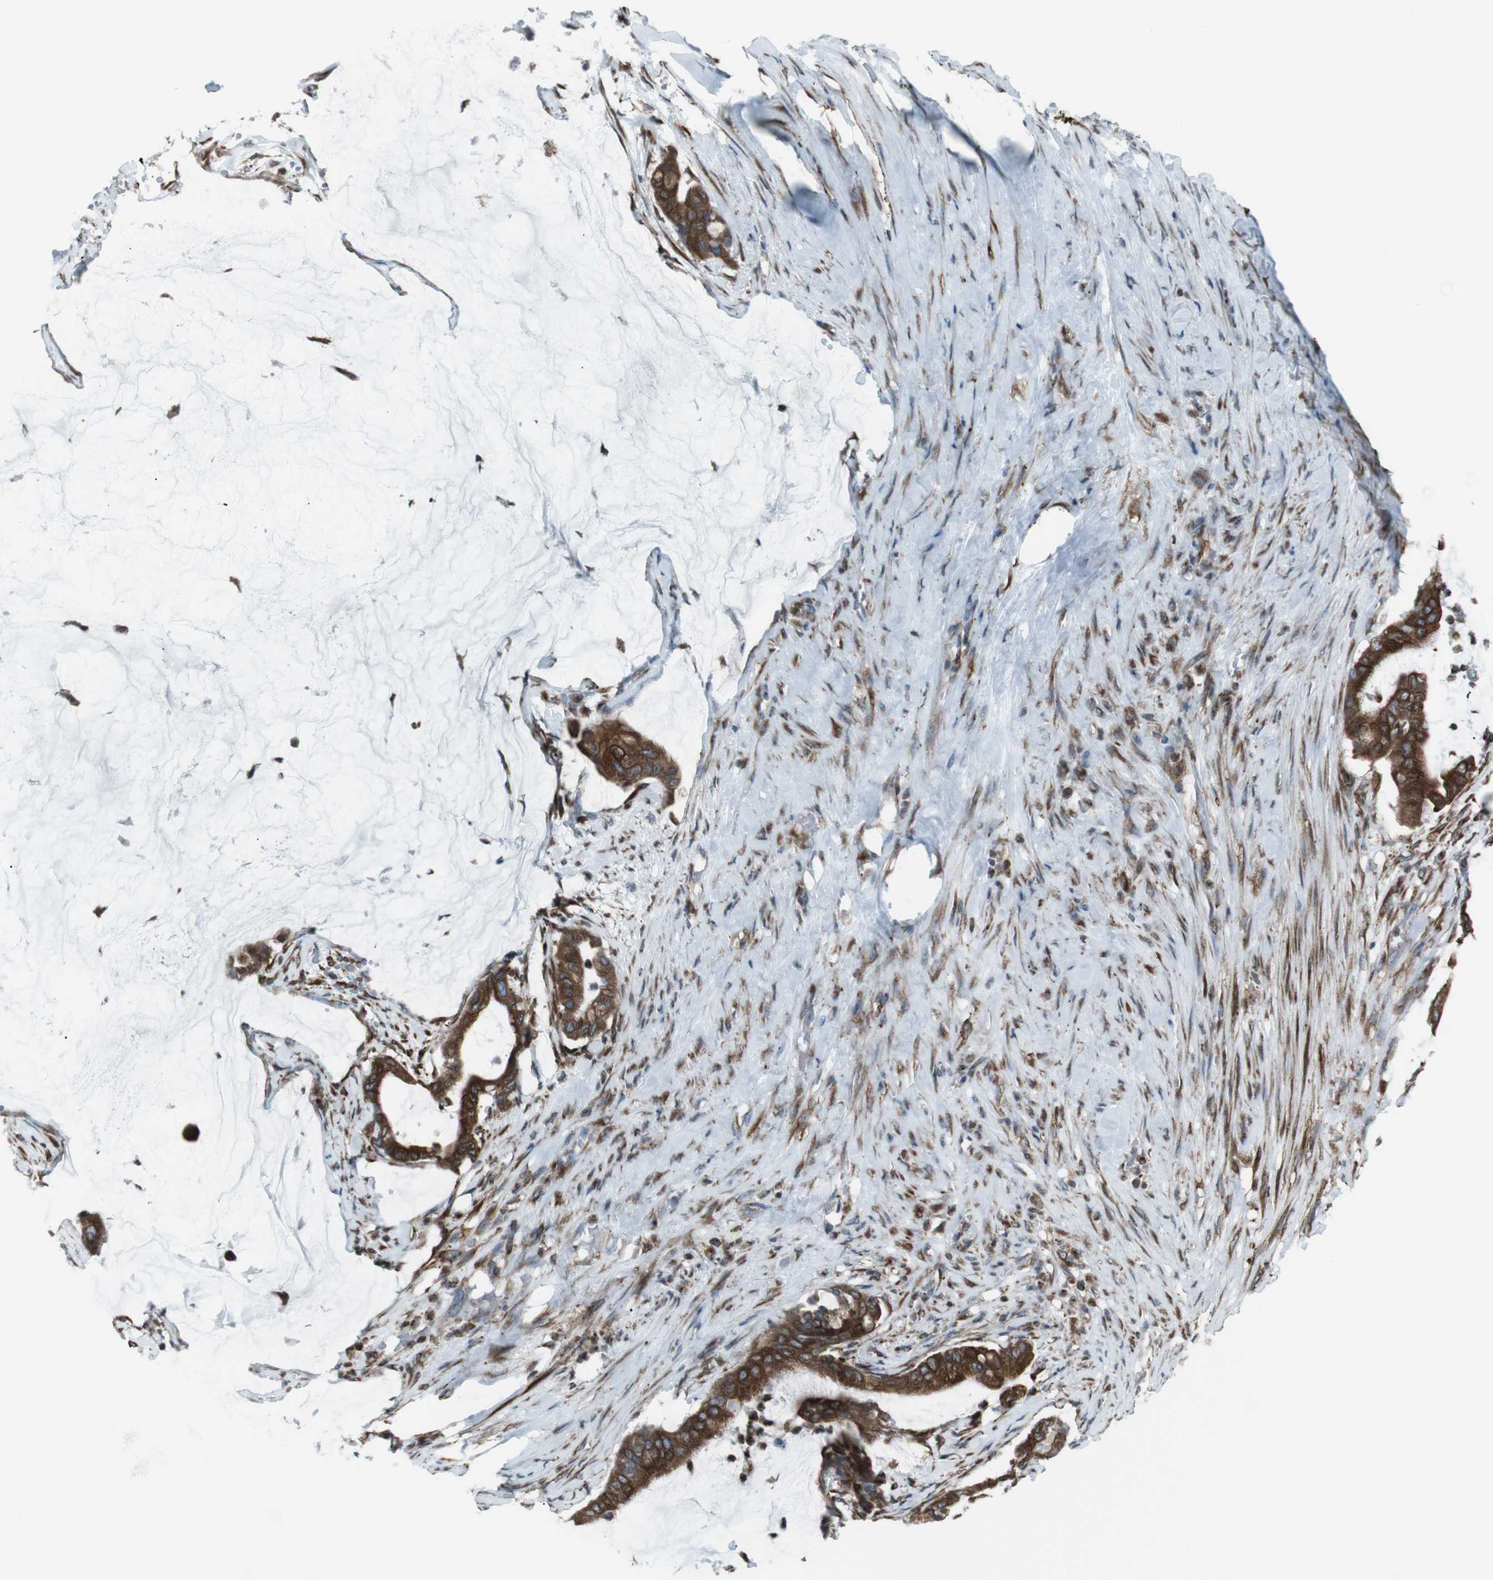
{"staining": {"intensity": "strong", "quantity": ">75%", "location": "cytoplasmic/membranous"}, "tissue": "pancreatic cancer", "cell_type": "Tumor cells", "image_type": "cancer", "snomed": [{"axis": "morphology", "description": "Adenocarcinoma, NOS"}, {"axis": "topography", "description": "Pancreas"}], "caption": "DAB (3,3'-diaminobenzidine) immunohistochemical staining of human adenocarcinoma (pancreatic) demonstrates strong cytoplasmic/membranous protein positivity in about >75% of tumor cells. (DAB IHC, brown staining for protein, blue staining for nuclei).", "gene": "LNPK", "patient": {"sex": "male", "age": 41}}